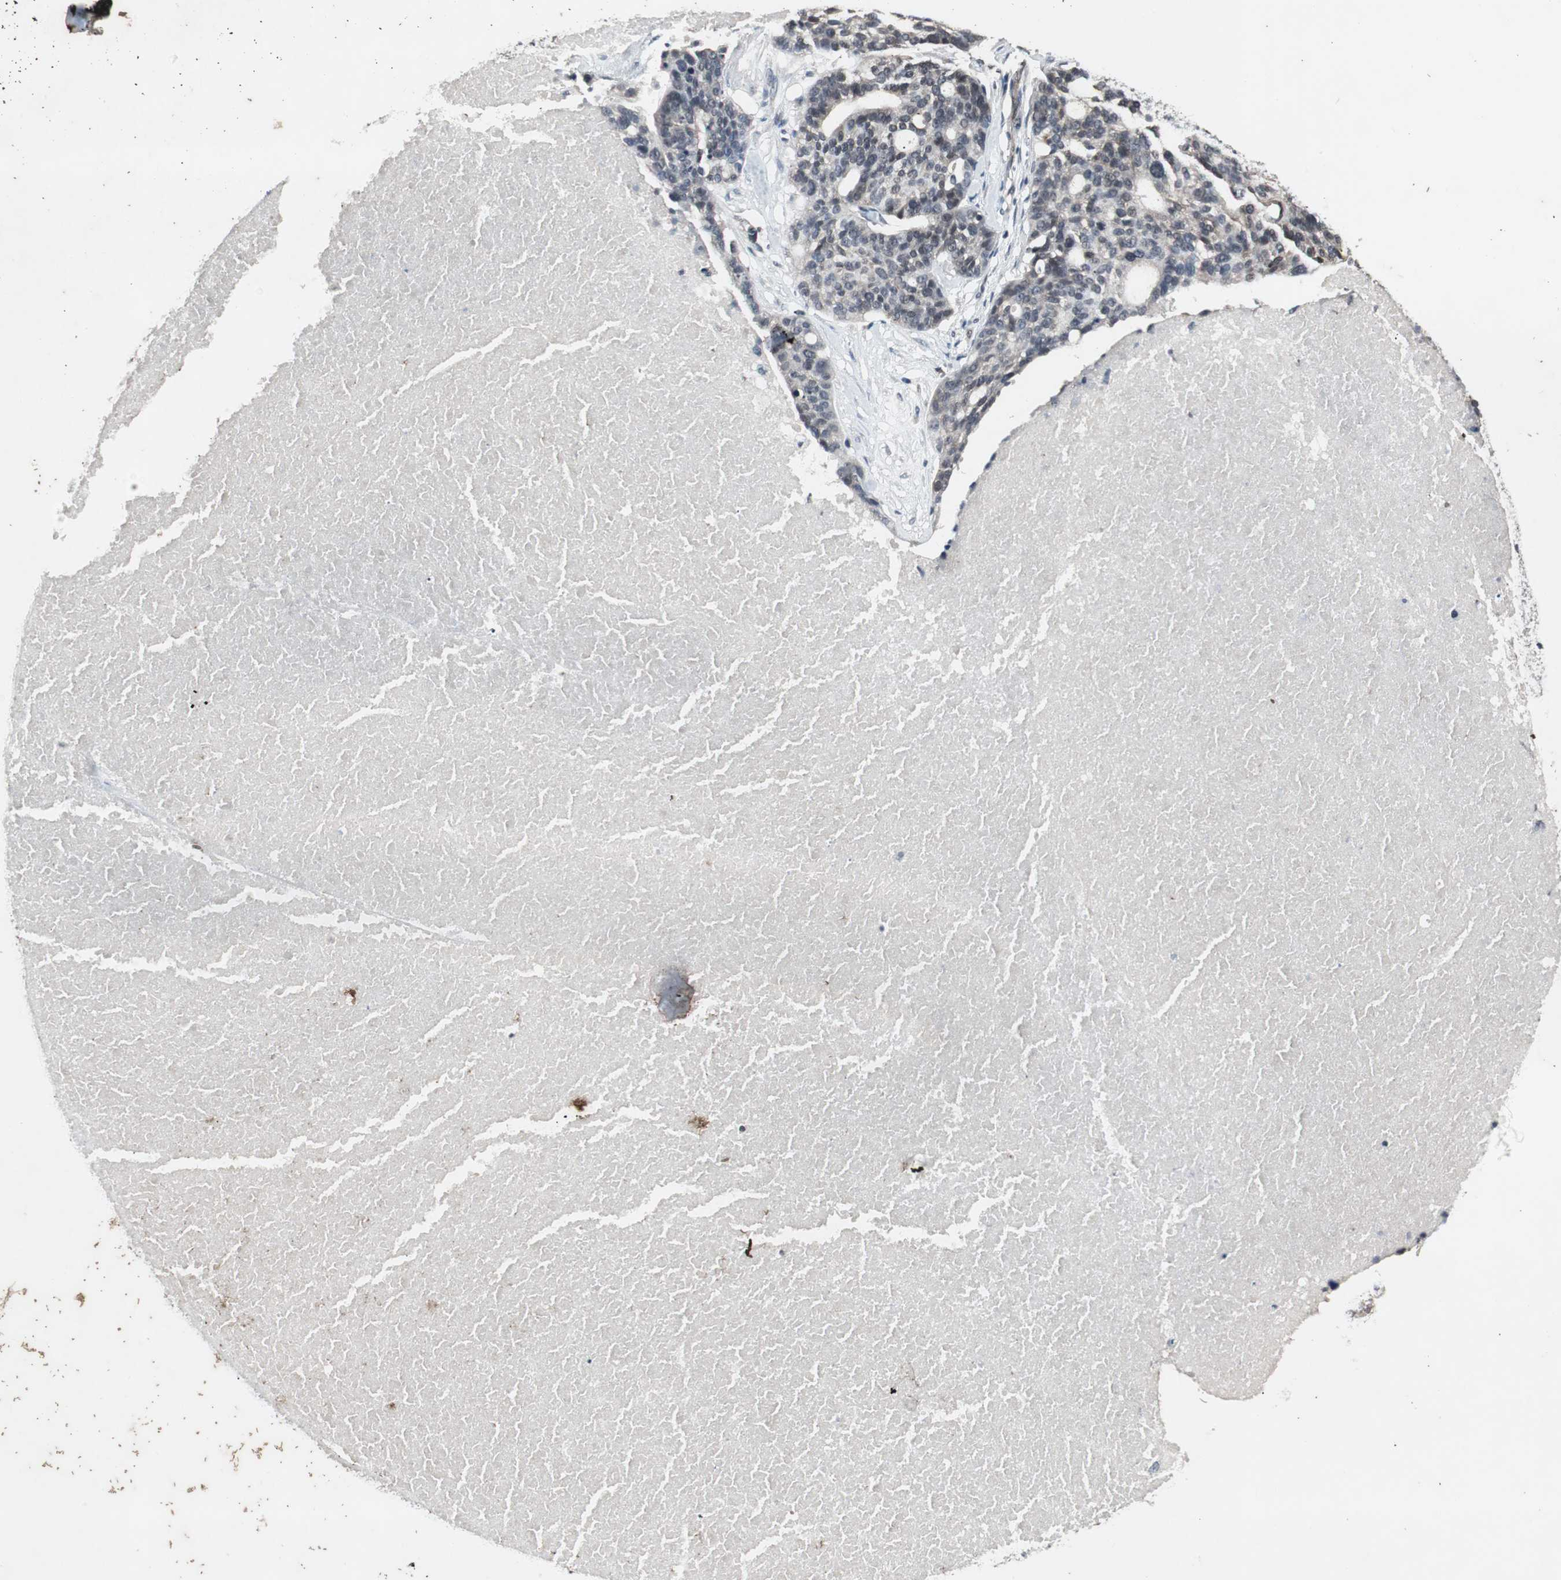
{"staining": {"intensity": "negative", "quantity": "none", "location": "none"}, "tissue": "ovarian cancer", "cell_type": "Tumor cells", "image_type": "cancer", "snomed": [{"axis": "morphology", "description": "Cystadenocarcinoma, serous, NOS"}, {"axis": "topography", "description": "Ovary"}], "caption": "There is no significant staining in tumor cells of ovarian cancer (serous cystadenocarcinoma). (Brightfield microscopy of DAB immunohistochemistry (IHC) at high magnification).", "gene": "SMAD1", "patient": {"sex": "female", "age": 59}}